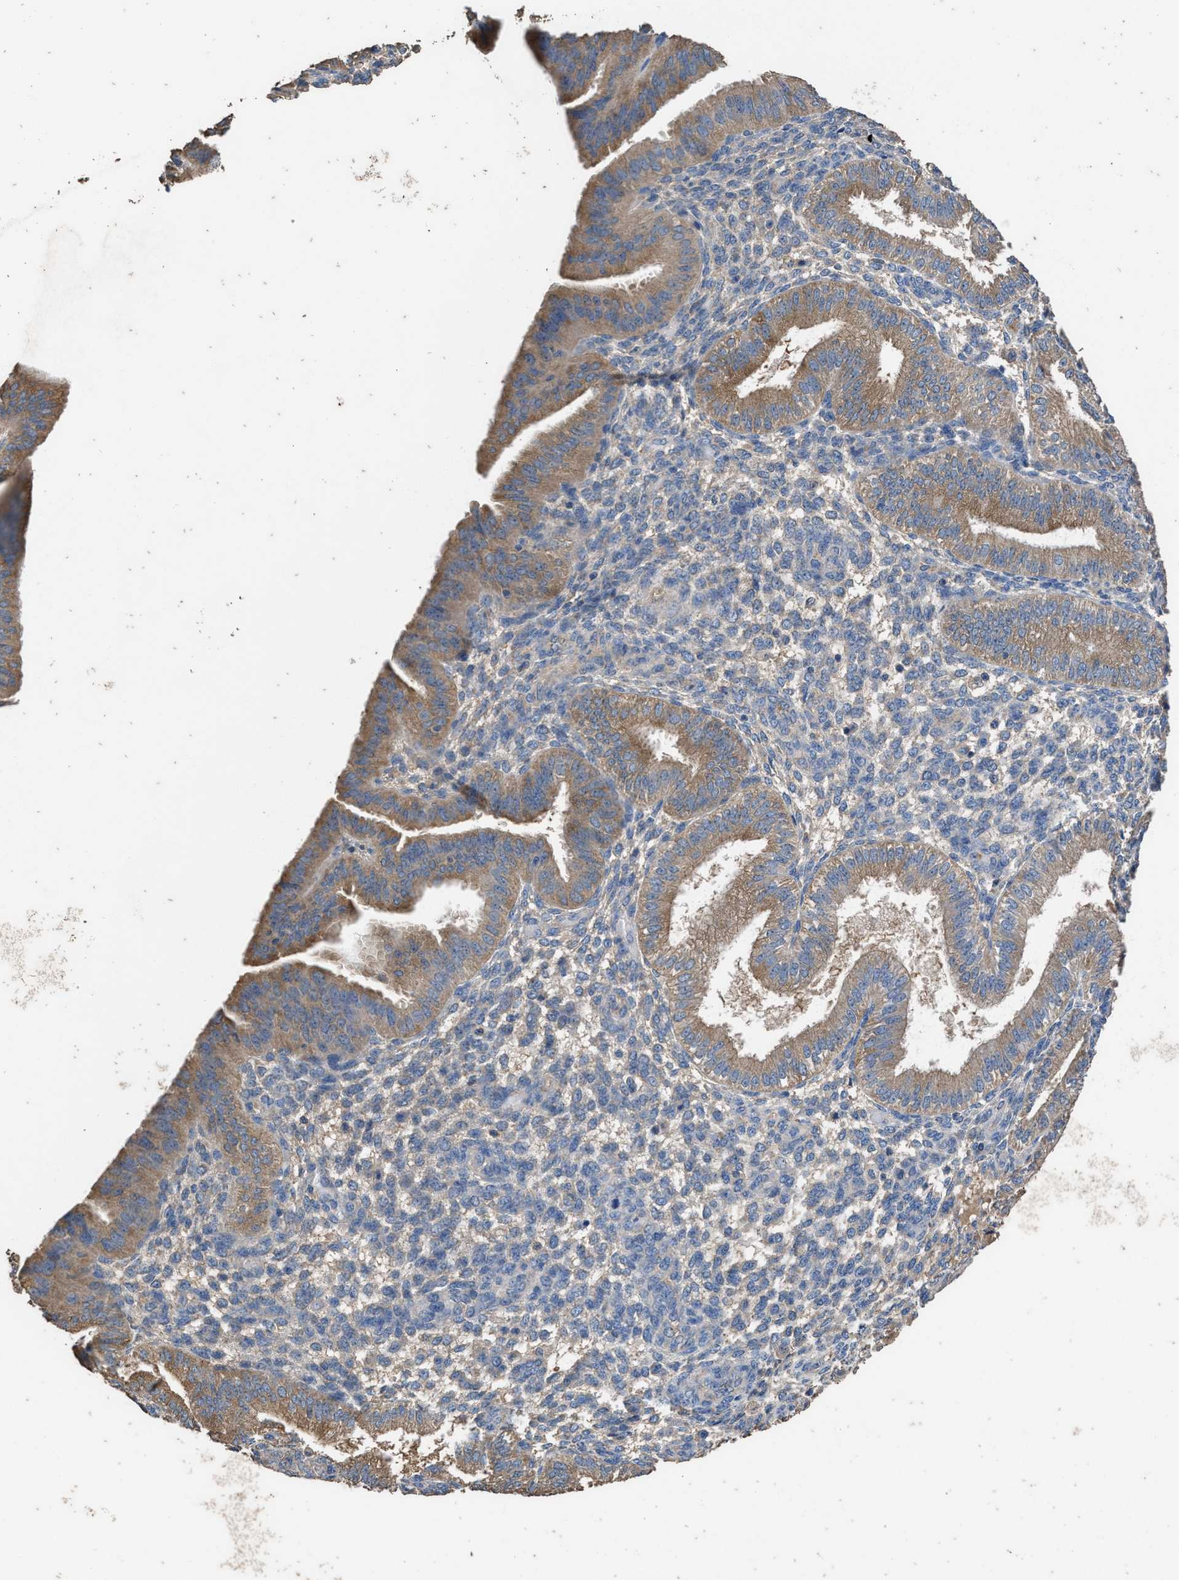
{"staining": {"intensity": "moderate", "quantity": "<25%", "location": "cytoplasmic/membranous"}, "tissue": "endometrium", "cell_type": "Cells in endometrial stroma", "image_type": "normal", "snomed": [{"axis": "morphology", "description": "Normal tissue, NOS"}, {"axis": "topography", "description": "Endometrium"}], "caption": "DAB immunohistochemical staining of unremarkable endometrium shows moderate cytoplasmic/membranous protein expression in about <25% of cells in endometrial stroma.", "gene": "ITSN1", "patient": {"sex": "female", "age": 39}}